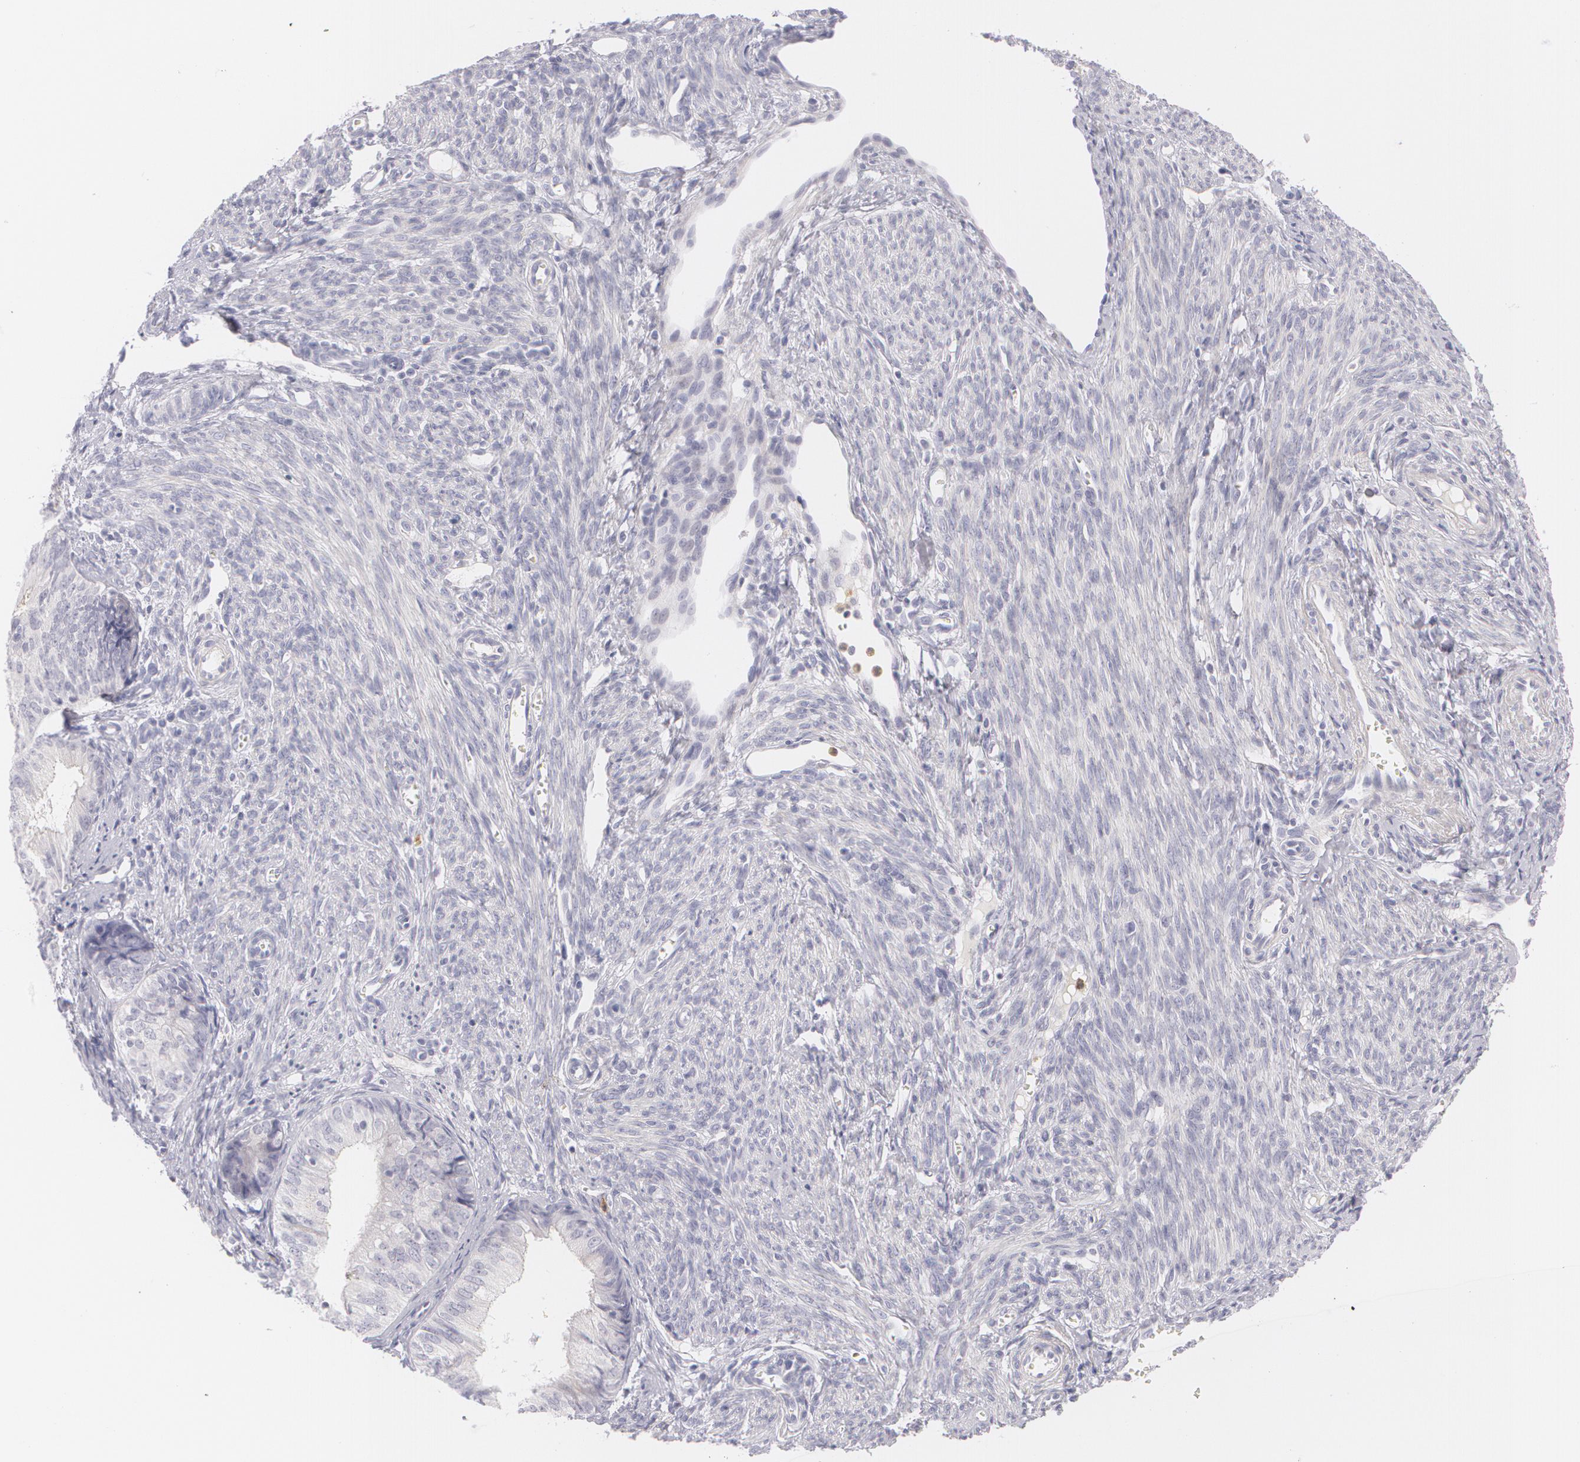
{"staining": {"intensity": "negative", "quantity": "none", "location": "none"}, "tissue": "endometrial cancer", "cell_type": "Tumor cells", "image_type": "cancer", "snomed": [{"axis": "morphology", "description": "Adenocarcinoma, NOS"}, {"axis": "topography", "description": "Endometrium"}], "caption": "DAB (3,3'-diaminobenzidine) immunohistochemical staining of endometrial cancer (adenocarcinoma) exhibits no significant positivity in tumor cells. (IHC, brightfield microscopy, high magnification).", "gene": "FAM181A", "patient": {"sex": "female", "age": 66}}